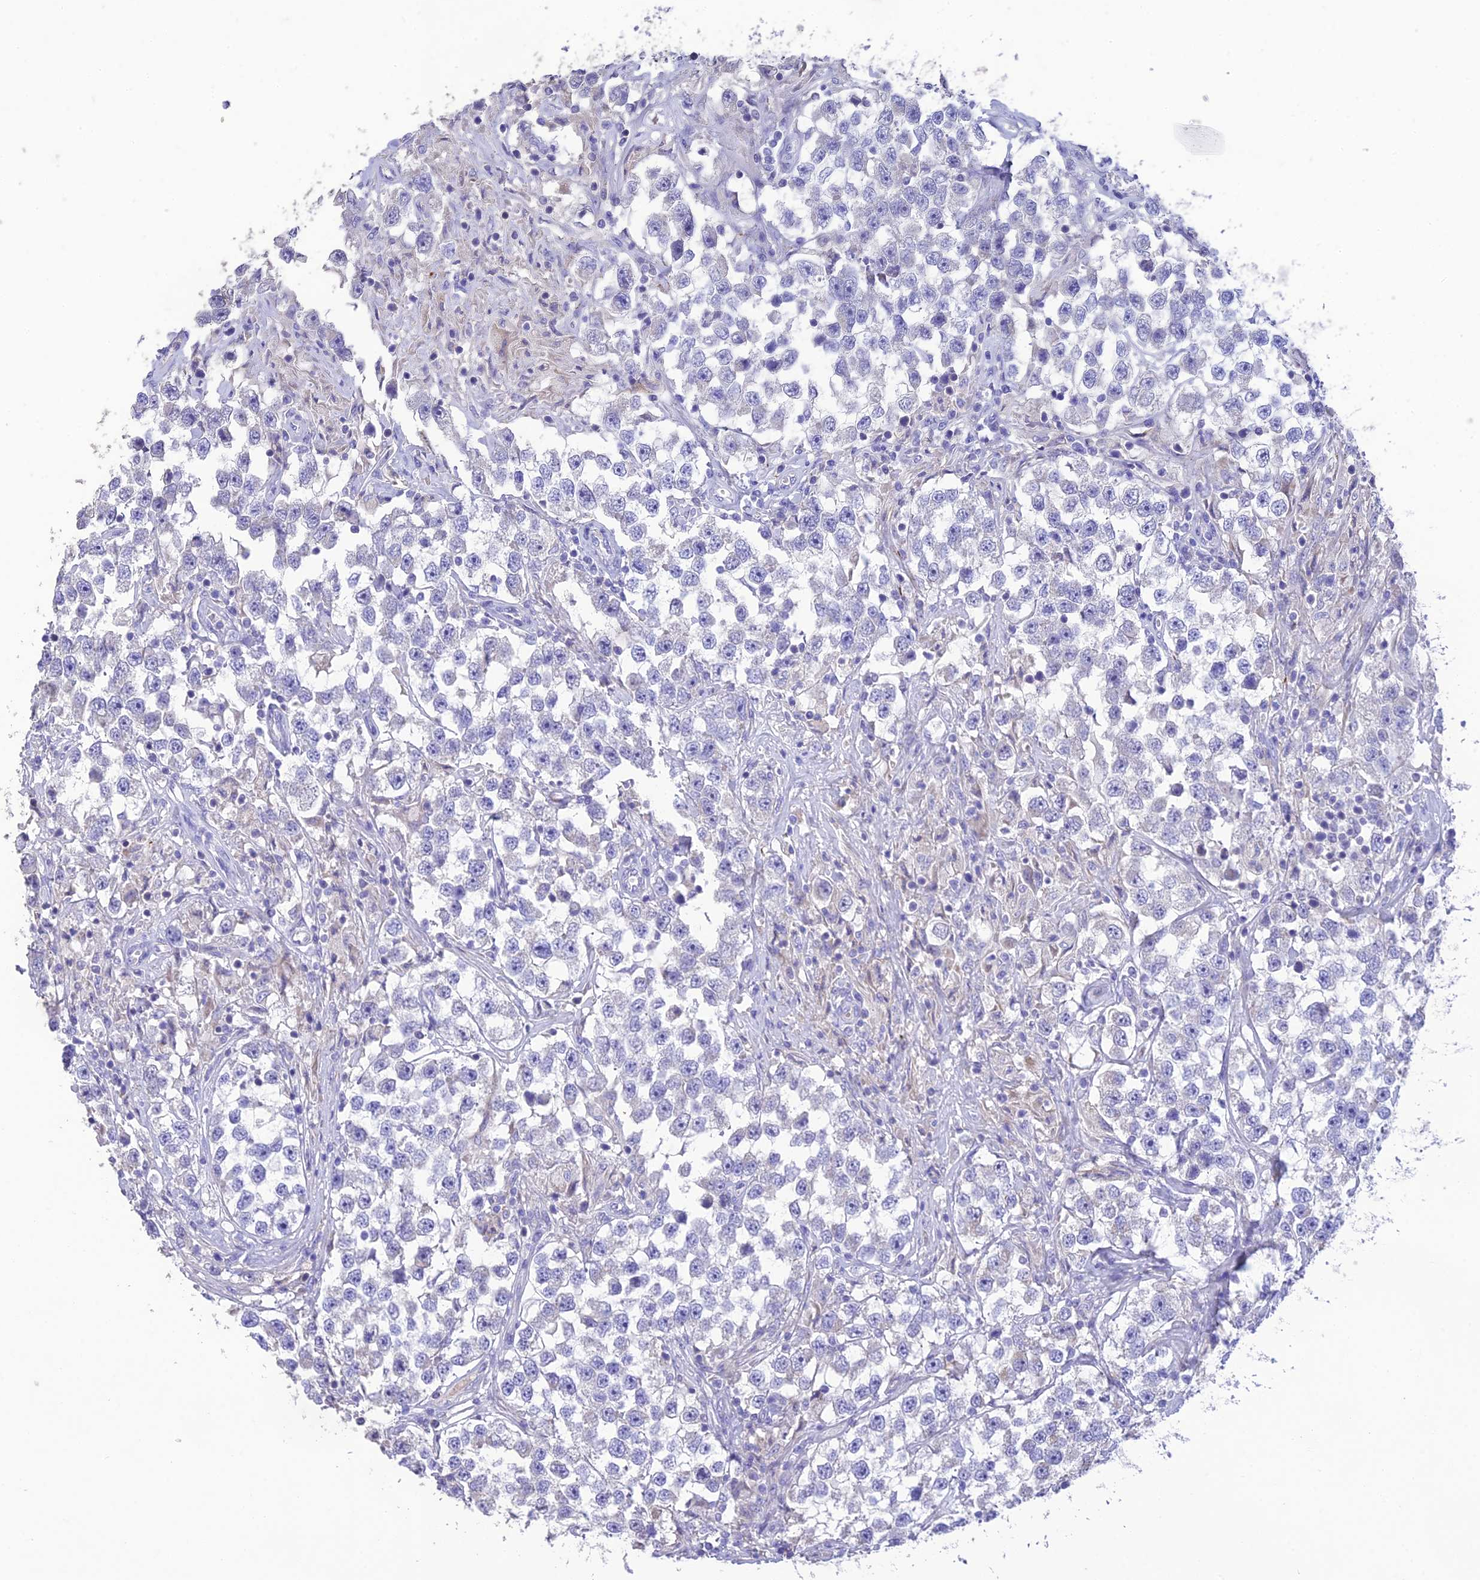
{"staining": {"intensity": "negative", "quantity": "none", "location": "none"}, "tissue": "testis cancer", "cell_type": "Tumor cells", "image_type": "cancer", "snomed": [{"axis": "morphology", "description": "Seminoma, NOS"}, {"axis": "topography", "description": "Testis"}], "caption": "This photomicrograph is of testis seminoma stained with immunohistochemistry (IHC) to label a protein in brown with the nuclei are counter-stained blue. There is no staining in tumor cells.", "gene": "HSD17B2", "patient": {"sex": "male", "age": 46}}